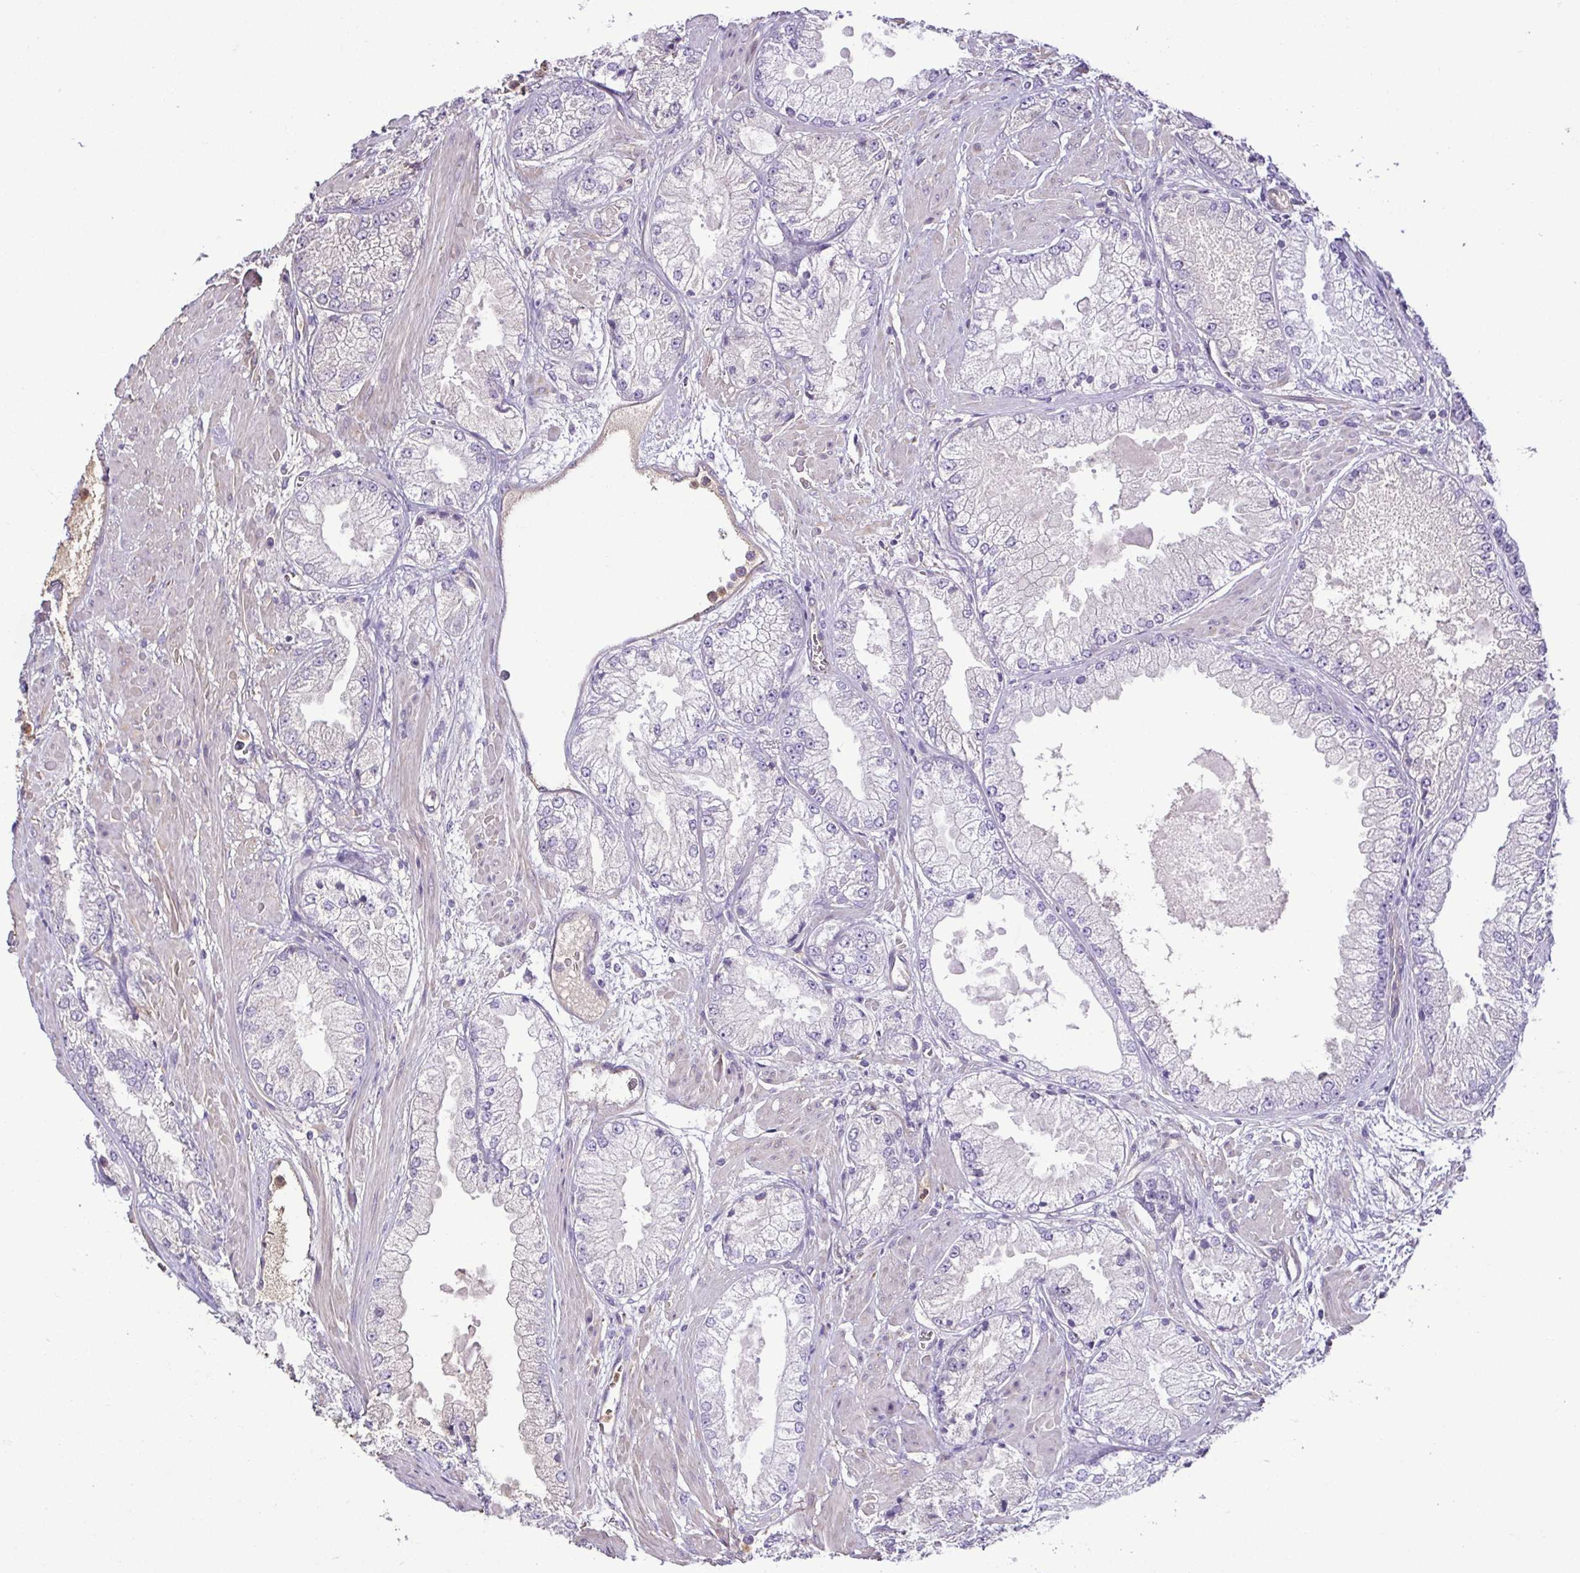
{"staining": {"intensity": "negative", "quantity": "none", "location": "none"}, "tissue": "prostate cancer", "cell_type": "Tumor cells", "image_type": "cancer", "snomed": [{"axis": "morphology", "description": "Adenocarcinoma, High grade"}, {"axis": "topography", "description": "Prostate"}], "caption": "High power microscopy image of an immunohistochemistry micrograph of prostate high-grade adenocarcinoma, revealing no significant positivity in tumor cells.", "gene": "MYL10", "patient": {"sex": "male", "age": 68}}